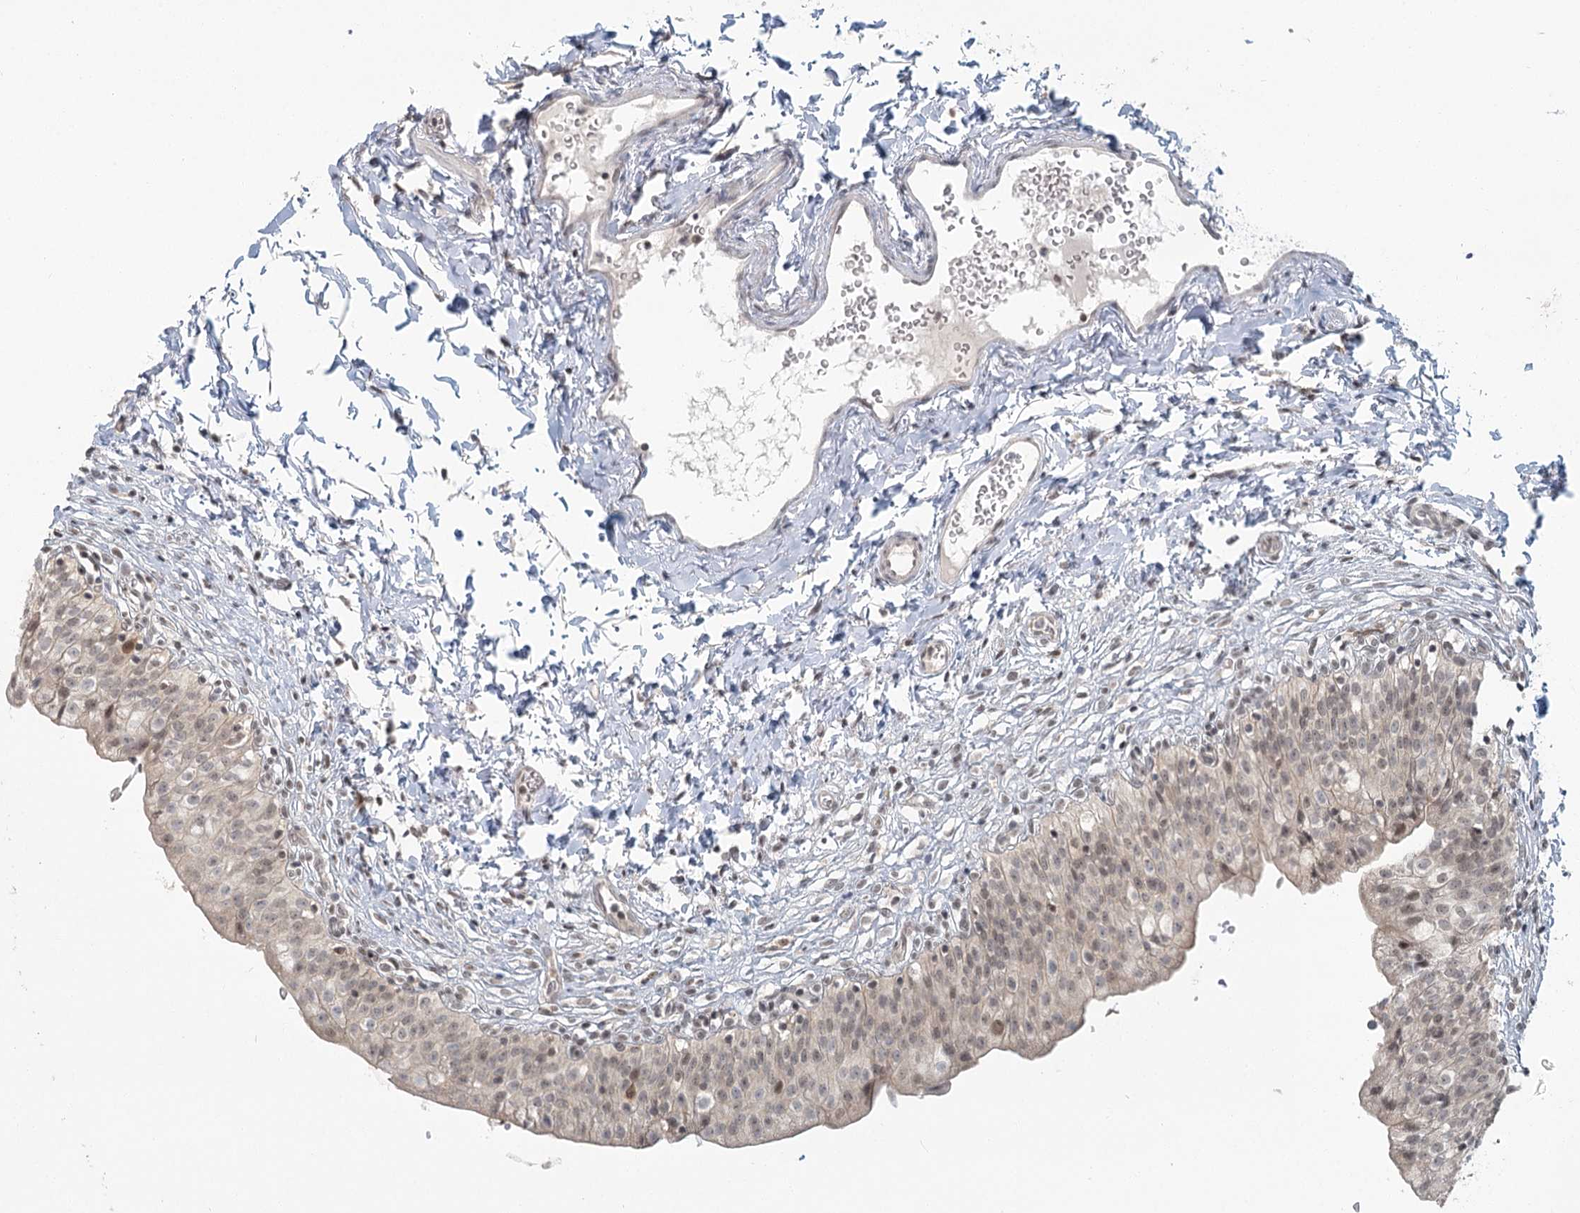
{"staining": {"intensity": "weak", "quantity": "25%-75%", "location": "cytoplasmic/membranous,nuclear"}, "tissue": "urinary bladder", "cell_type": "Urothelial cells", "image_type": "normal", "snomed": [{"axis": "morphology", "description": "Normal tissue, NOS"}, {"axis": "topography", "description": "Urinary bladder"}], "caption": "A histopathology image of urinary bladder stained for a protein displays weak cytoplasmic/membranous,nuclear brown staining in urothelial cells.", "gene": "R3HCC1L", "patient": {"sex": "male", "age": 55}}